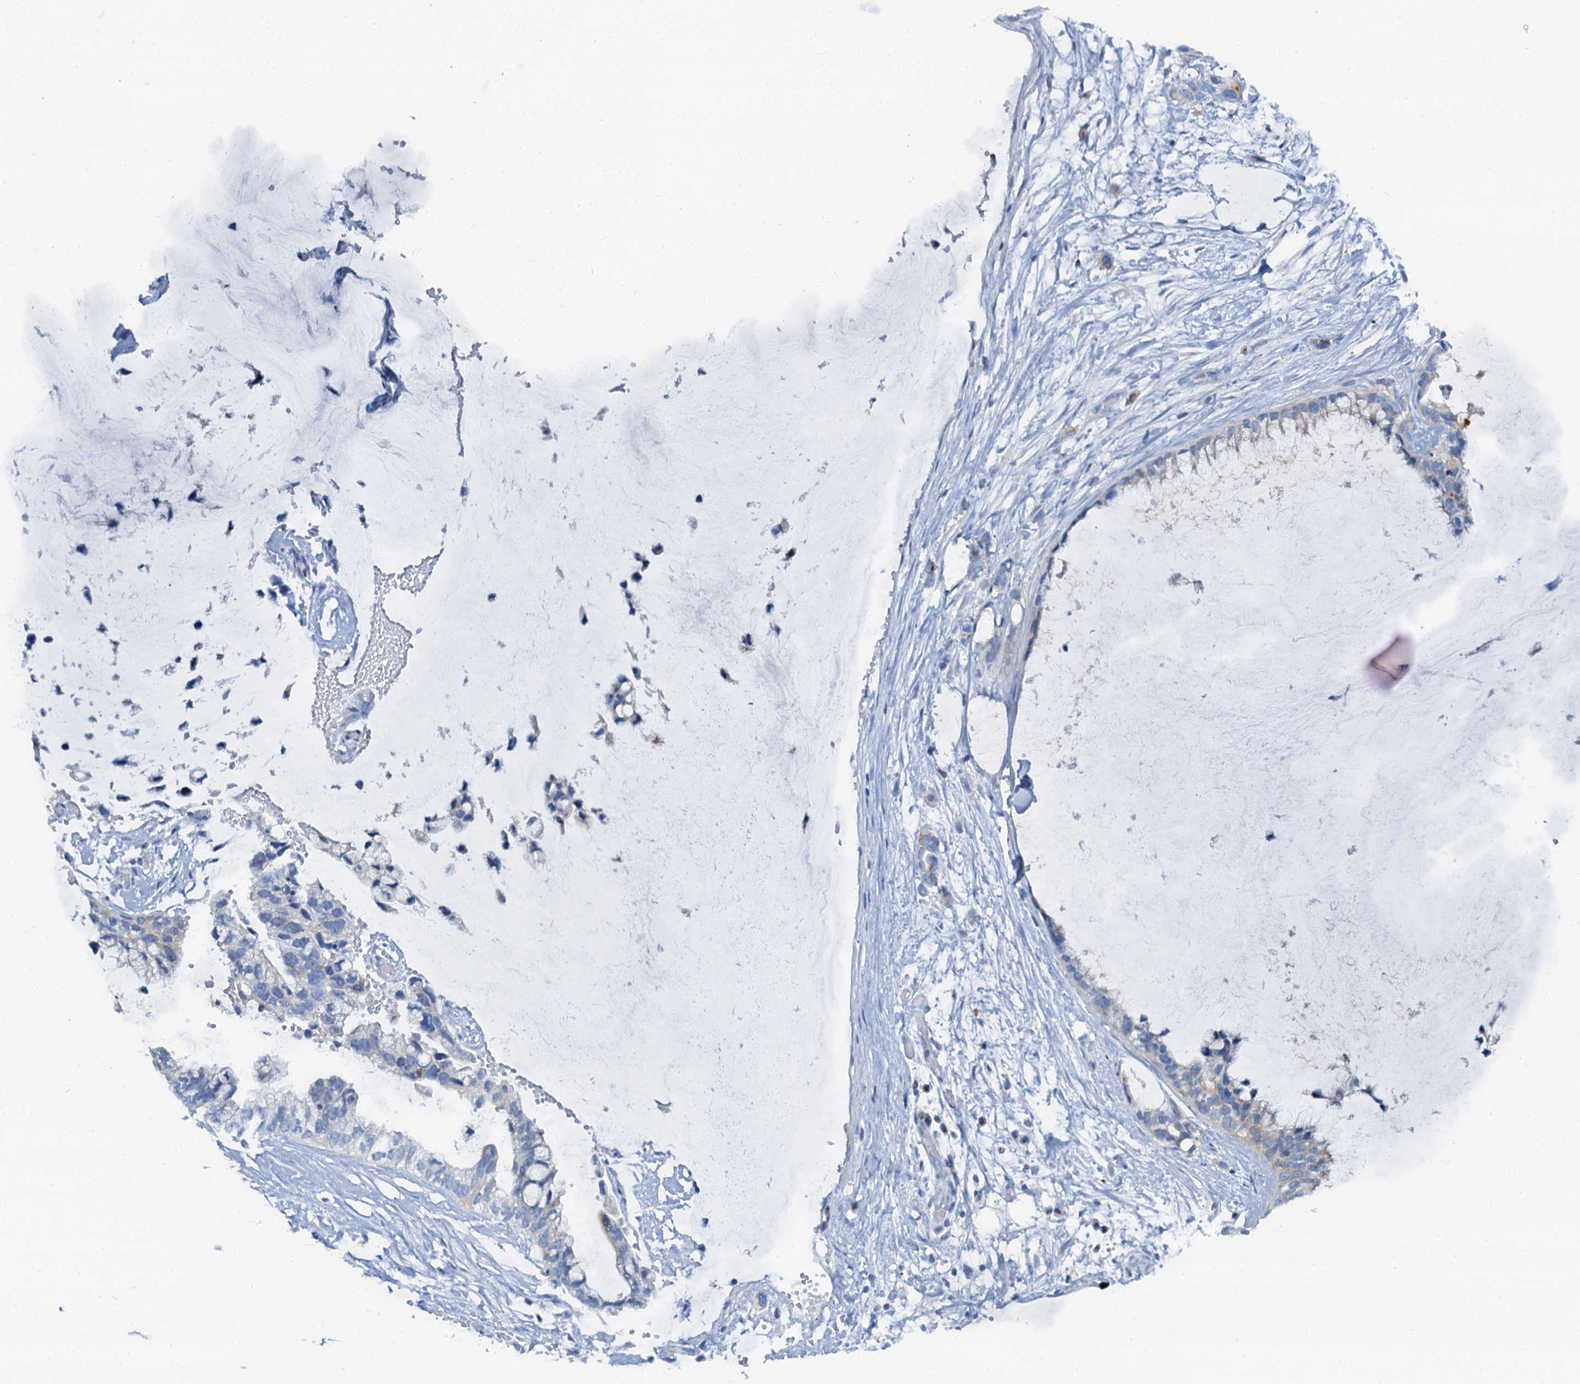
{"staining": {"intensity": "weak", "quantity": "<25%", "location": "cytoplasmic/membranous"}, "tissue": "ovarian cancer", "cell_type": "Tumor cells", "image_type": "cancer", "snomed": [{"axis": "morphology", "description": "Cystadenocarcinoma, mucinous, NOS"}, {"axis": "topography", "description": "Ovary"}], "caption": "Histopathology image shows no significant protein expression in tumor cells of ovarian cancer.", "gene": "LYPD3", "patient": {"sex": "female", "age": 39}}